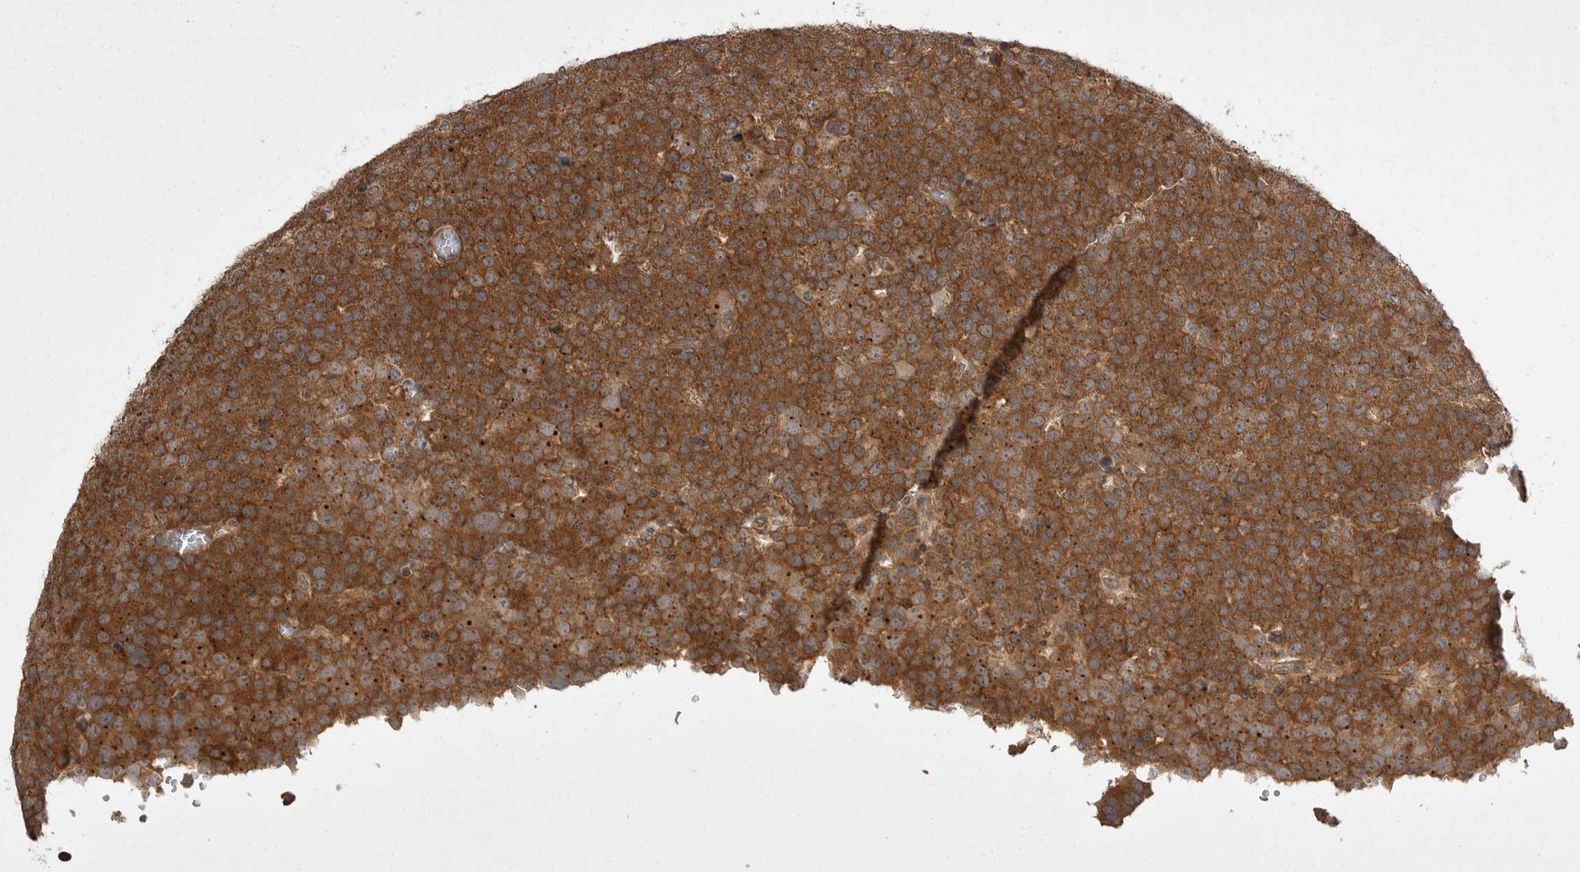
{"staining": {"intensity": "strong", "quantity": ">75%", "location": "cytoplasmic/membranous"}, "tissue": "testis cancer", "cell_type": "Tumor cells", "image_type": "cancer", "snomed": [{"axis": "morphology", "description": "Seminoma, NOS"}, {"axis": "topography", "description": "Testis"}], "caption": "Testis cancer (seminoma) stained with a protein marker exhibits strong staining in tumor cells.", "gene": "STK24", "patient": {"sex": "male", "age": 71}}